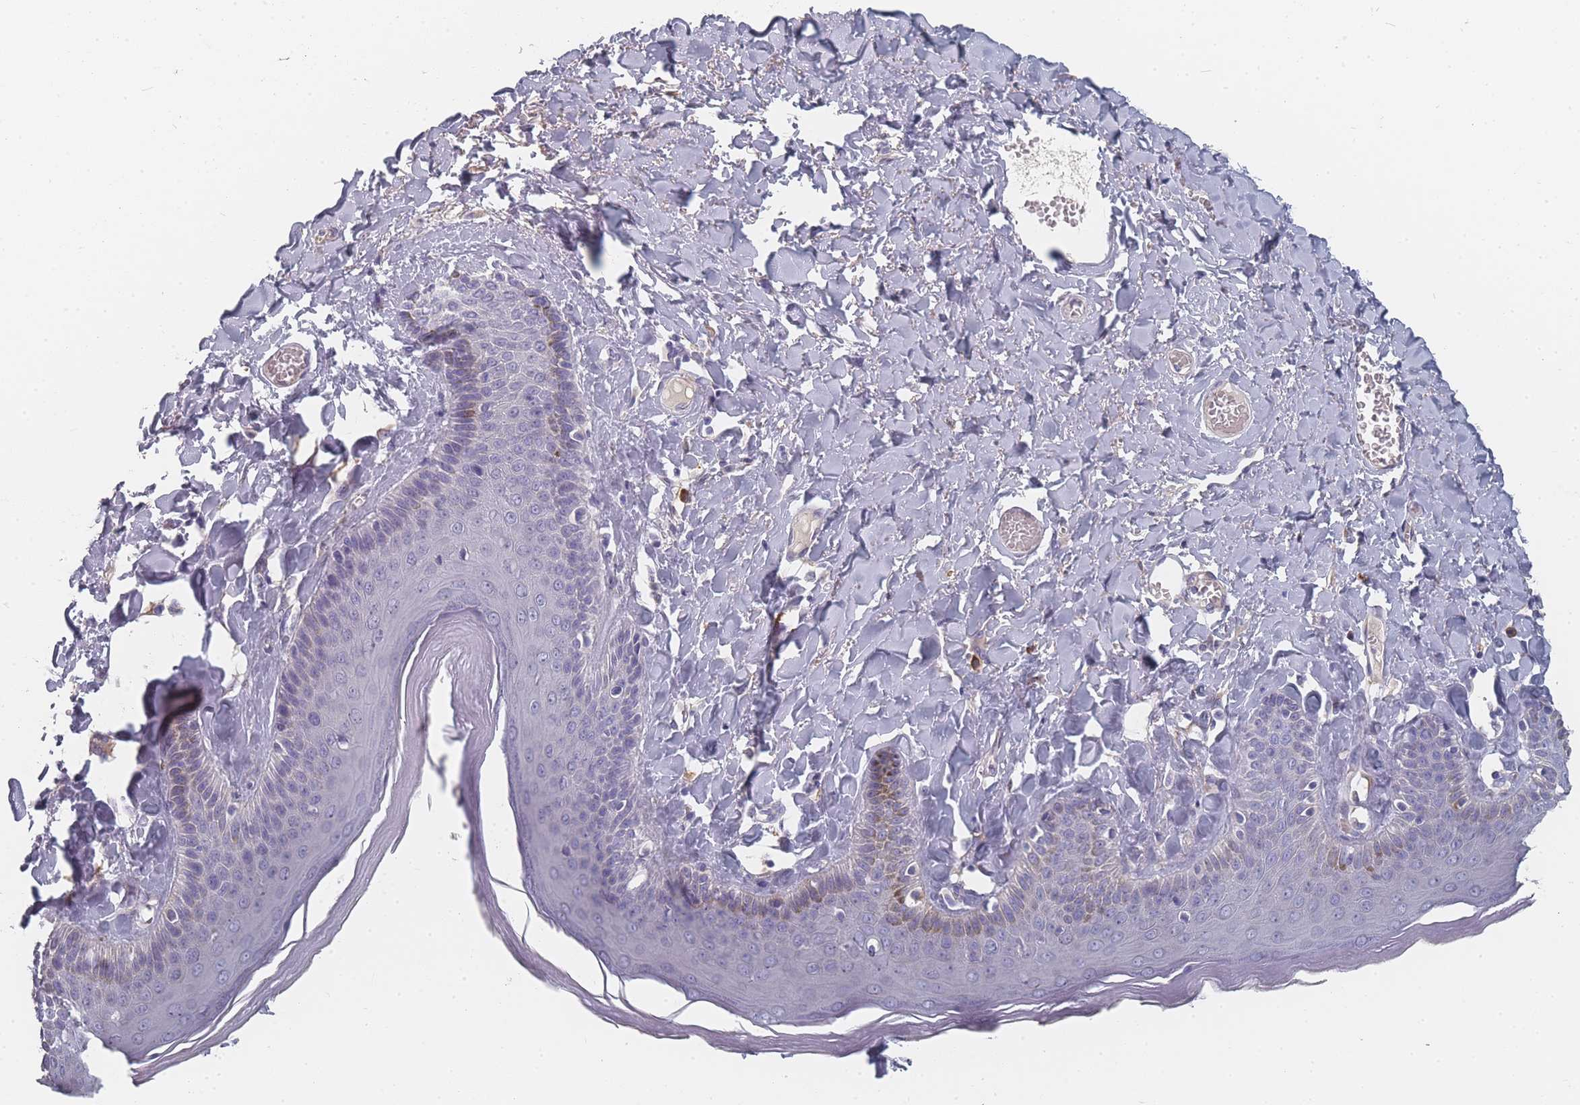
{"staining": {"intensity": "weak", "quantity": "<25%", "location": "cytoplasmic/membranous"}, "tissue": "skin", "cell_type": "Epidermal cells", "image_type": "normal", "snomed": [{"axis": "morphology", "description": "Normal tissue, NOS"}, {"axis": "topography", "description": "Anal"}], "caption": "A high-resolution image shows immunohistochemistry (IHC) staining of normal skin, which displays no significant expression in epidermal cells.", "gene": "SLC35E4", "patient": {"sex": "male", "age": 69}}